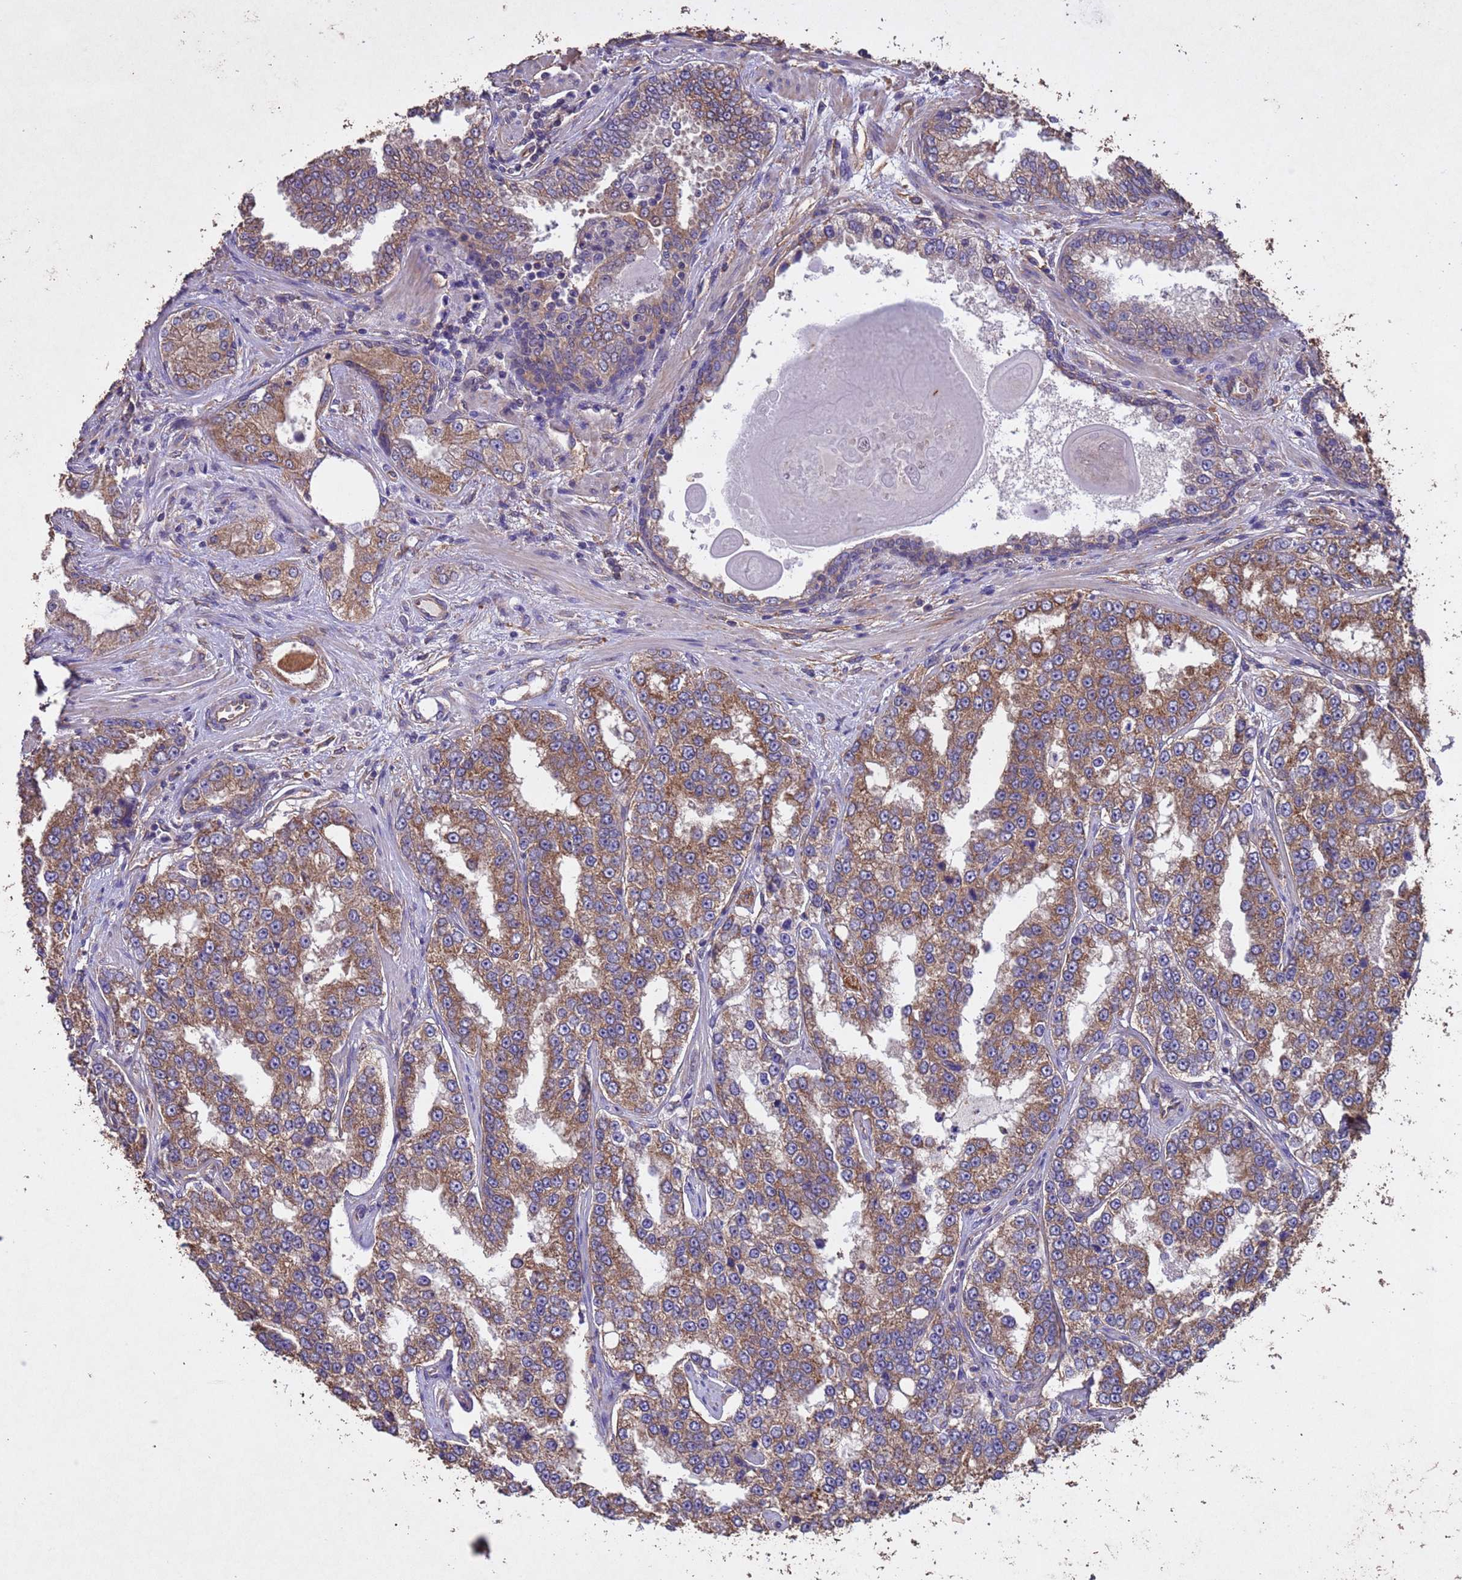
{"staining": {"intensity": "moderate", "quantity": ">75%", "location": "cytoplasmic/membranous"}, "tissue": "prostate cancer", "cell_type": "Tumor cells", "image_type": "cancer", "snomed": [{"axis": "morphology", "description": "Normal tissue, NOS"}, {"axis": "morphology", "description": "Adenocarcinoma, High grade"}, {"axis": "topography", "description": "Prostate"}], "caption": "Immunohistochemical staining of prostate cancer (high-grade adenocarcinoma) displays medium levels of moderate cytoplasmic/membranous protein staining in approximately >75% of tumor cells.", "gene": "MTX3", "patient": {"sex": "male", "age": 83}}